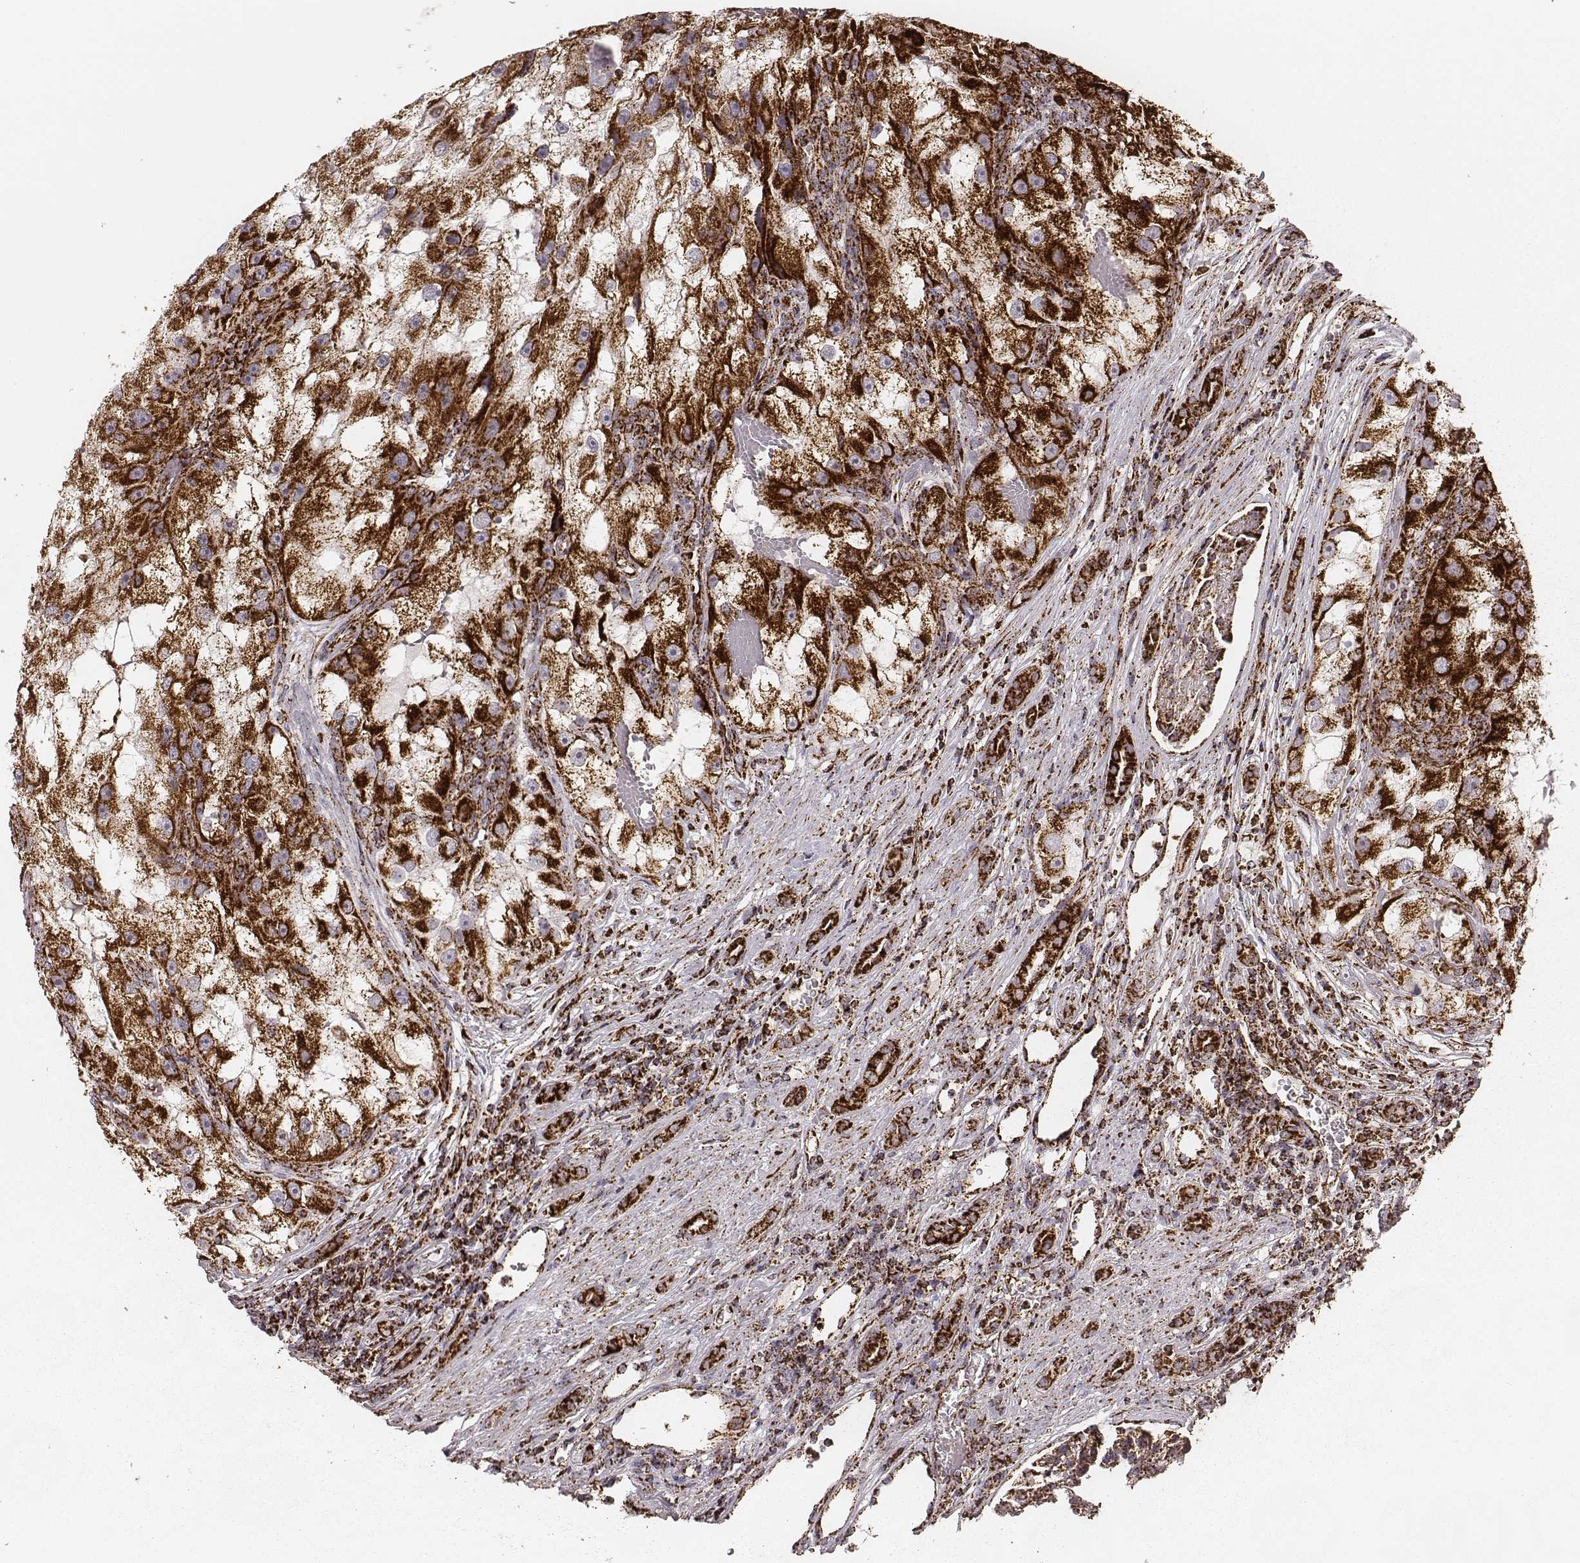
{"staining": {"intensity": "strong", "quantity": ">75%", "location": "cytoplasmic/membranous"}, "tissue": "renal cancer", "cell_type": "Tumor cells", "image_type": "cancer", "snomed": [{"axis": "morphology", "description": "Adenocarcinoma, NOS"}, {"axis": "topography", "description": "Kidney"}], "caption": "A photomicrograph showing strong cytoplasmic/membranous positivity in approximately >75% of tumor cells in renal adenocarcinoma, as visualized by brown immunohistochemical staining.", "gene": "TUFM", "patient": {"sex": "male", "age": 63}}